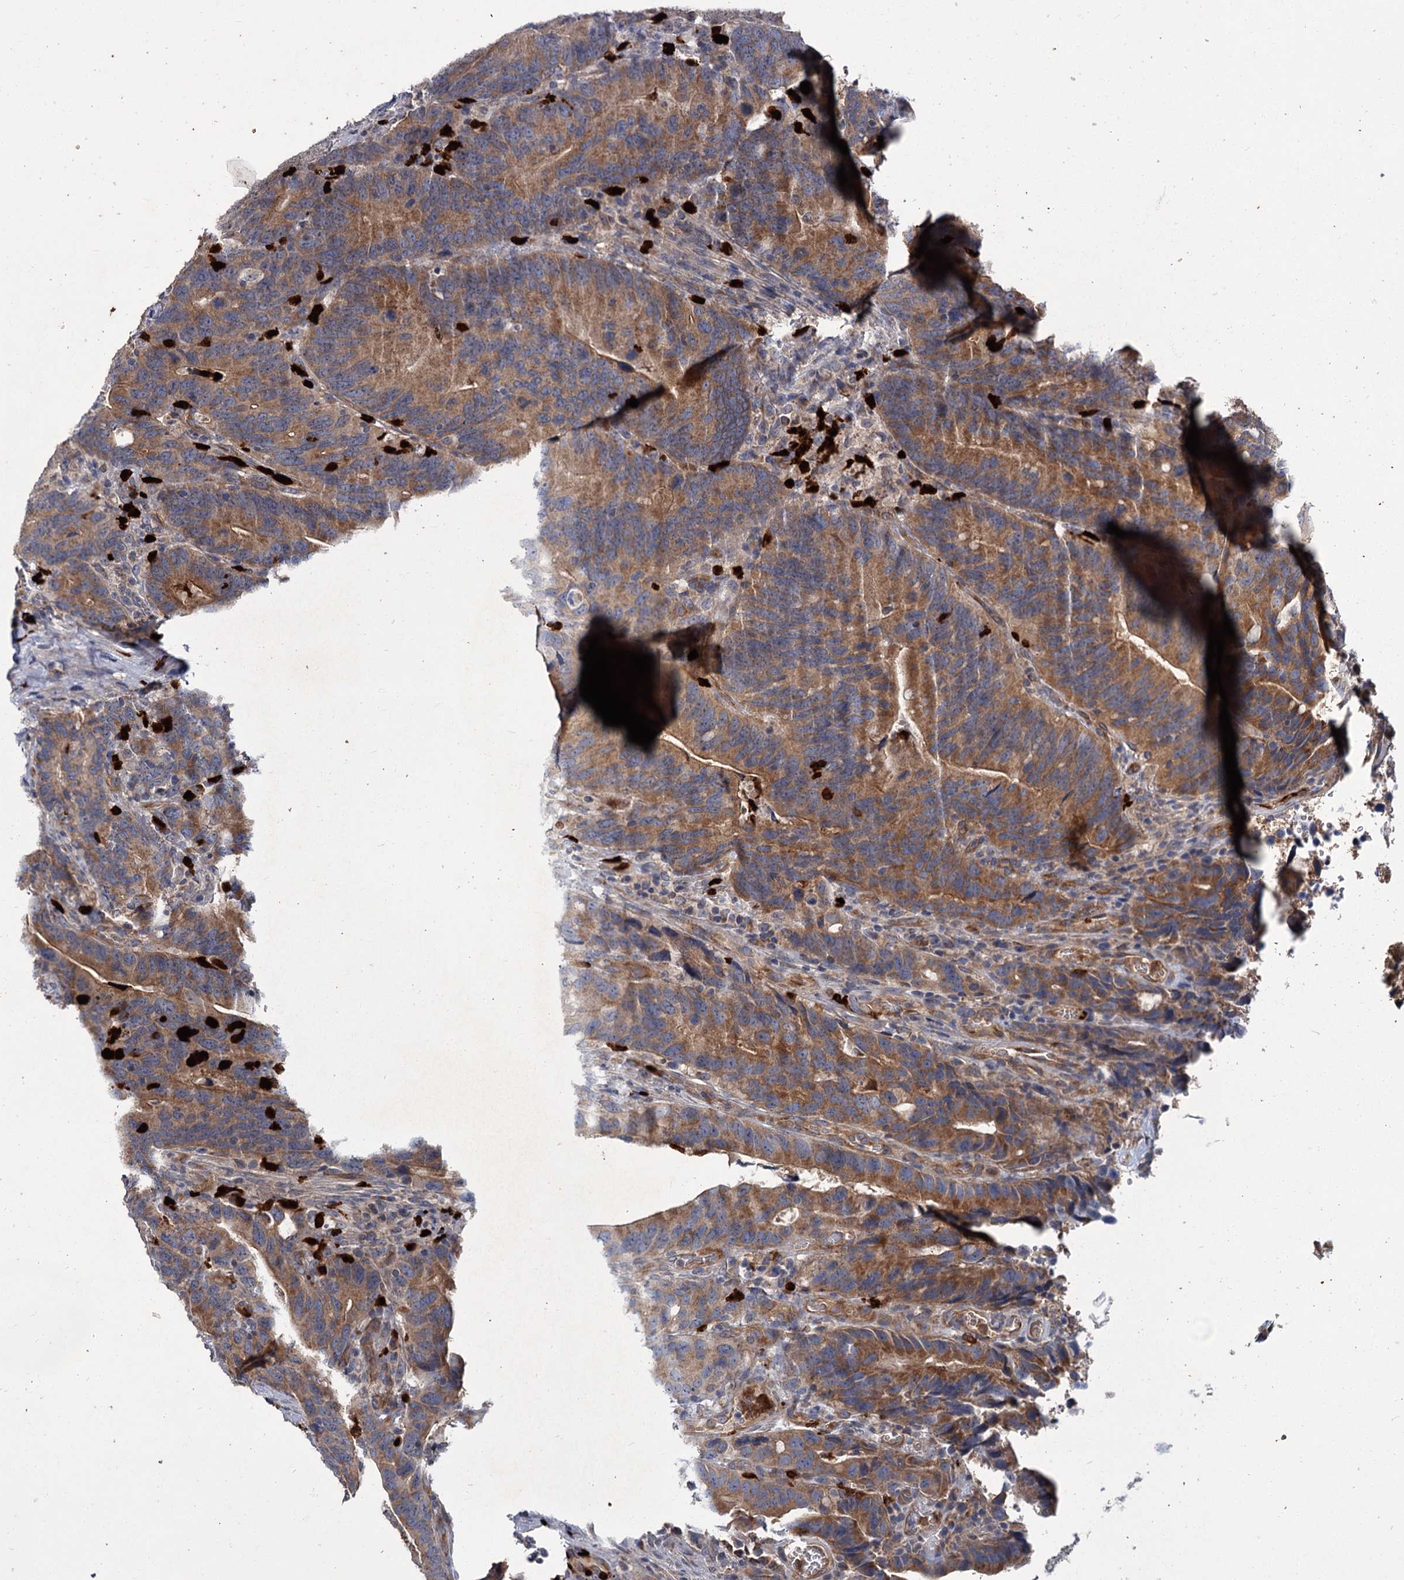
{"staining": {"intensity": "moderate", "quantity": ">75%", "location": "cytoplasmic/membranous"}, "tissue": "colorectal cancer", "cell_type": "Tumor cells", "image_type": "cancer", "snomed": [{"axis": "morphology", "description": "Adenocarcinoma, NOS"}, {"axis": "topography", "description": "Colon"}], "caption": "This photomicrograph shows immunohistochemistry (IHC) staining of human colorectal adenocarcinoma, with medium moderate cytoplasmic/membranous positivity in approximately >75% of tumor cells.", "gene": "DYNC2H1", "patient": {"sex": "female", "age": 66}}